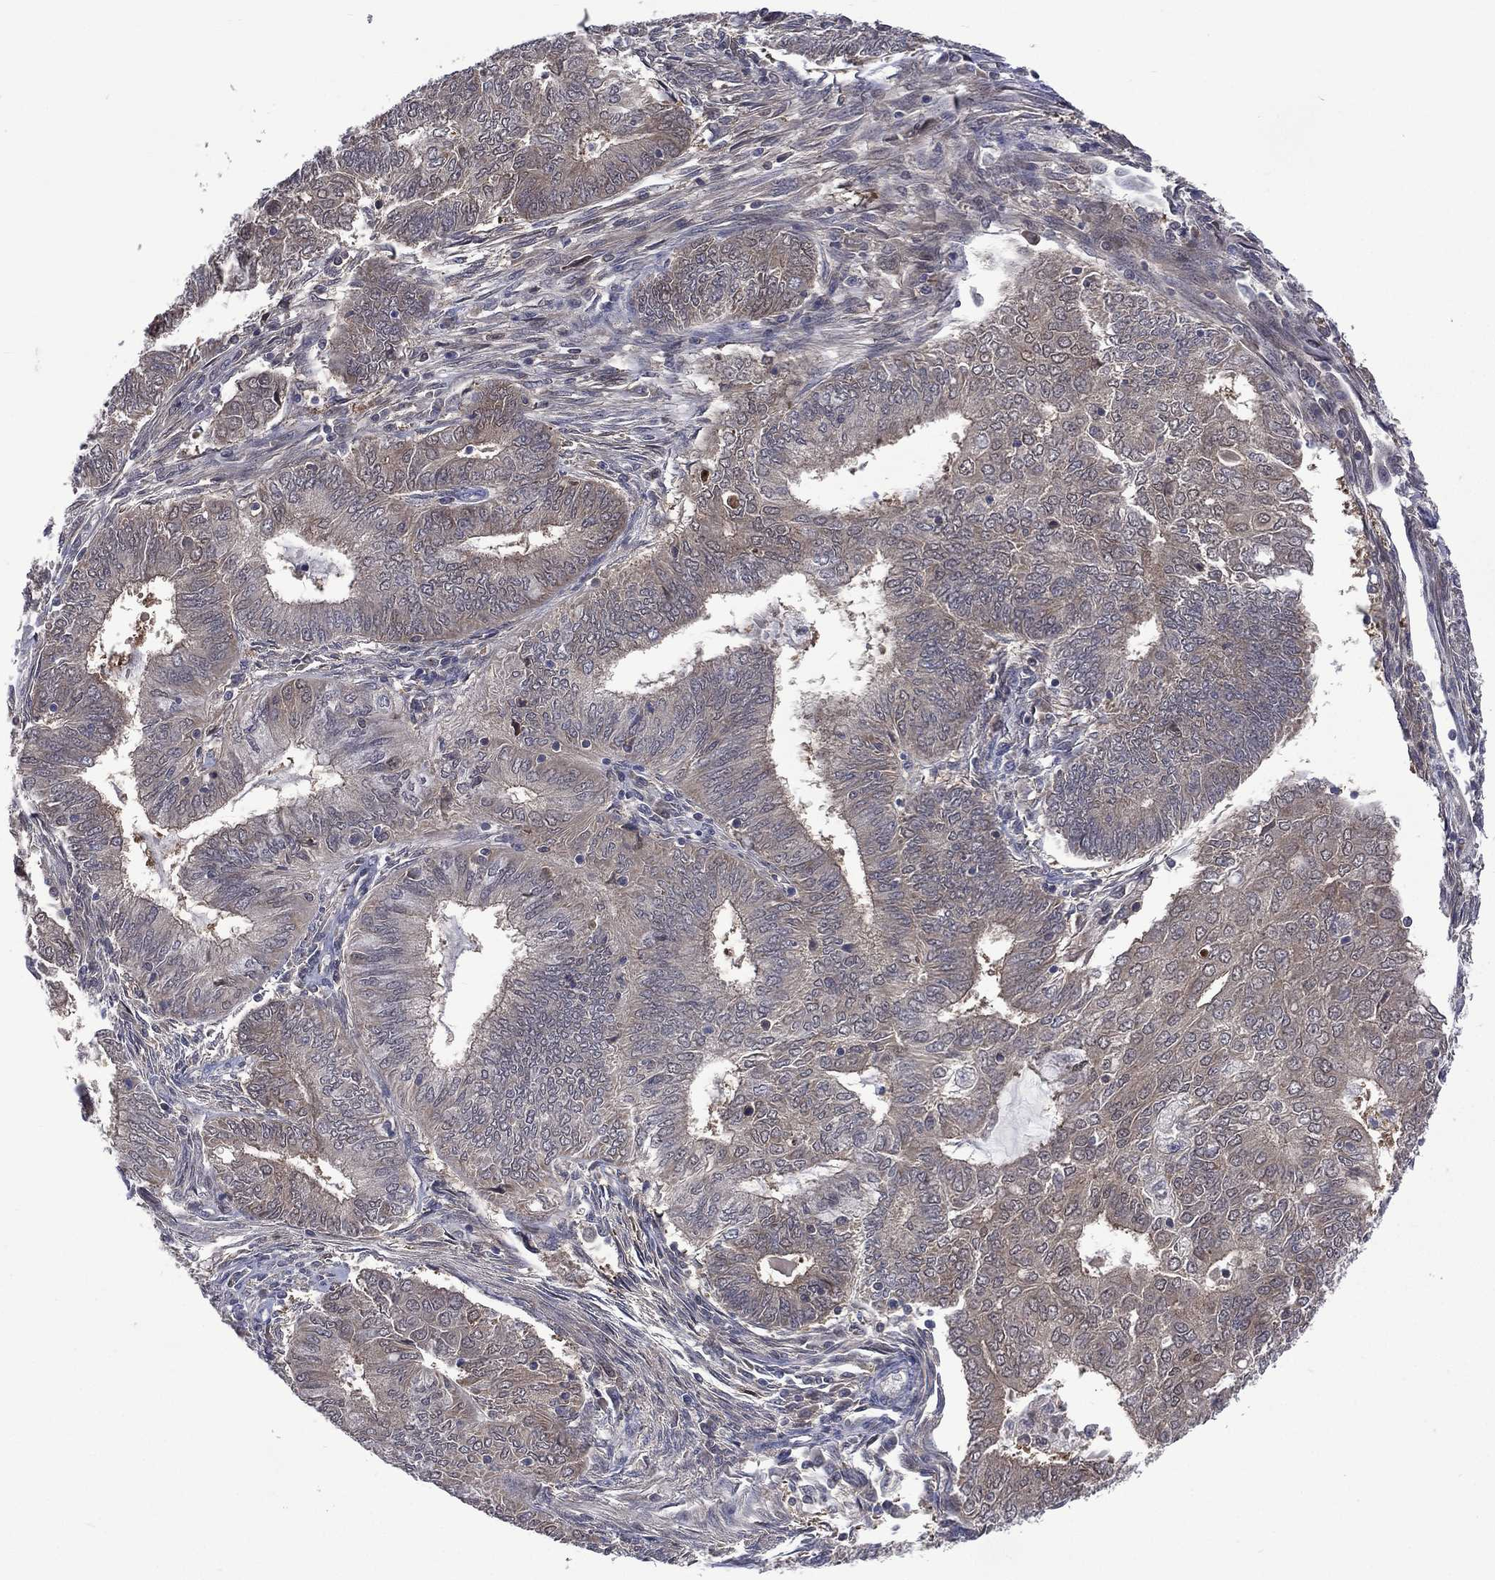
{"staining": {"intensity": "negative", "quantity": "none", "location": "none"}, "tissue": "endometrial cancer", "cell_type": "Tumor cells", "image_type": "cancer", "snomed": [{"axis": "morphology", "description": "Adenocarcinoma, NOS"}, {"axis": "topography", "description": "Endometrium"}], "caption": "Tumor cells show no significant positivity in adenocarcinoma (endometrial).", "gene": "MTAP", "patient": {"sex": "female", "age": 62}}